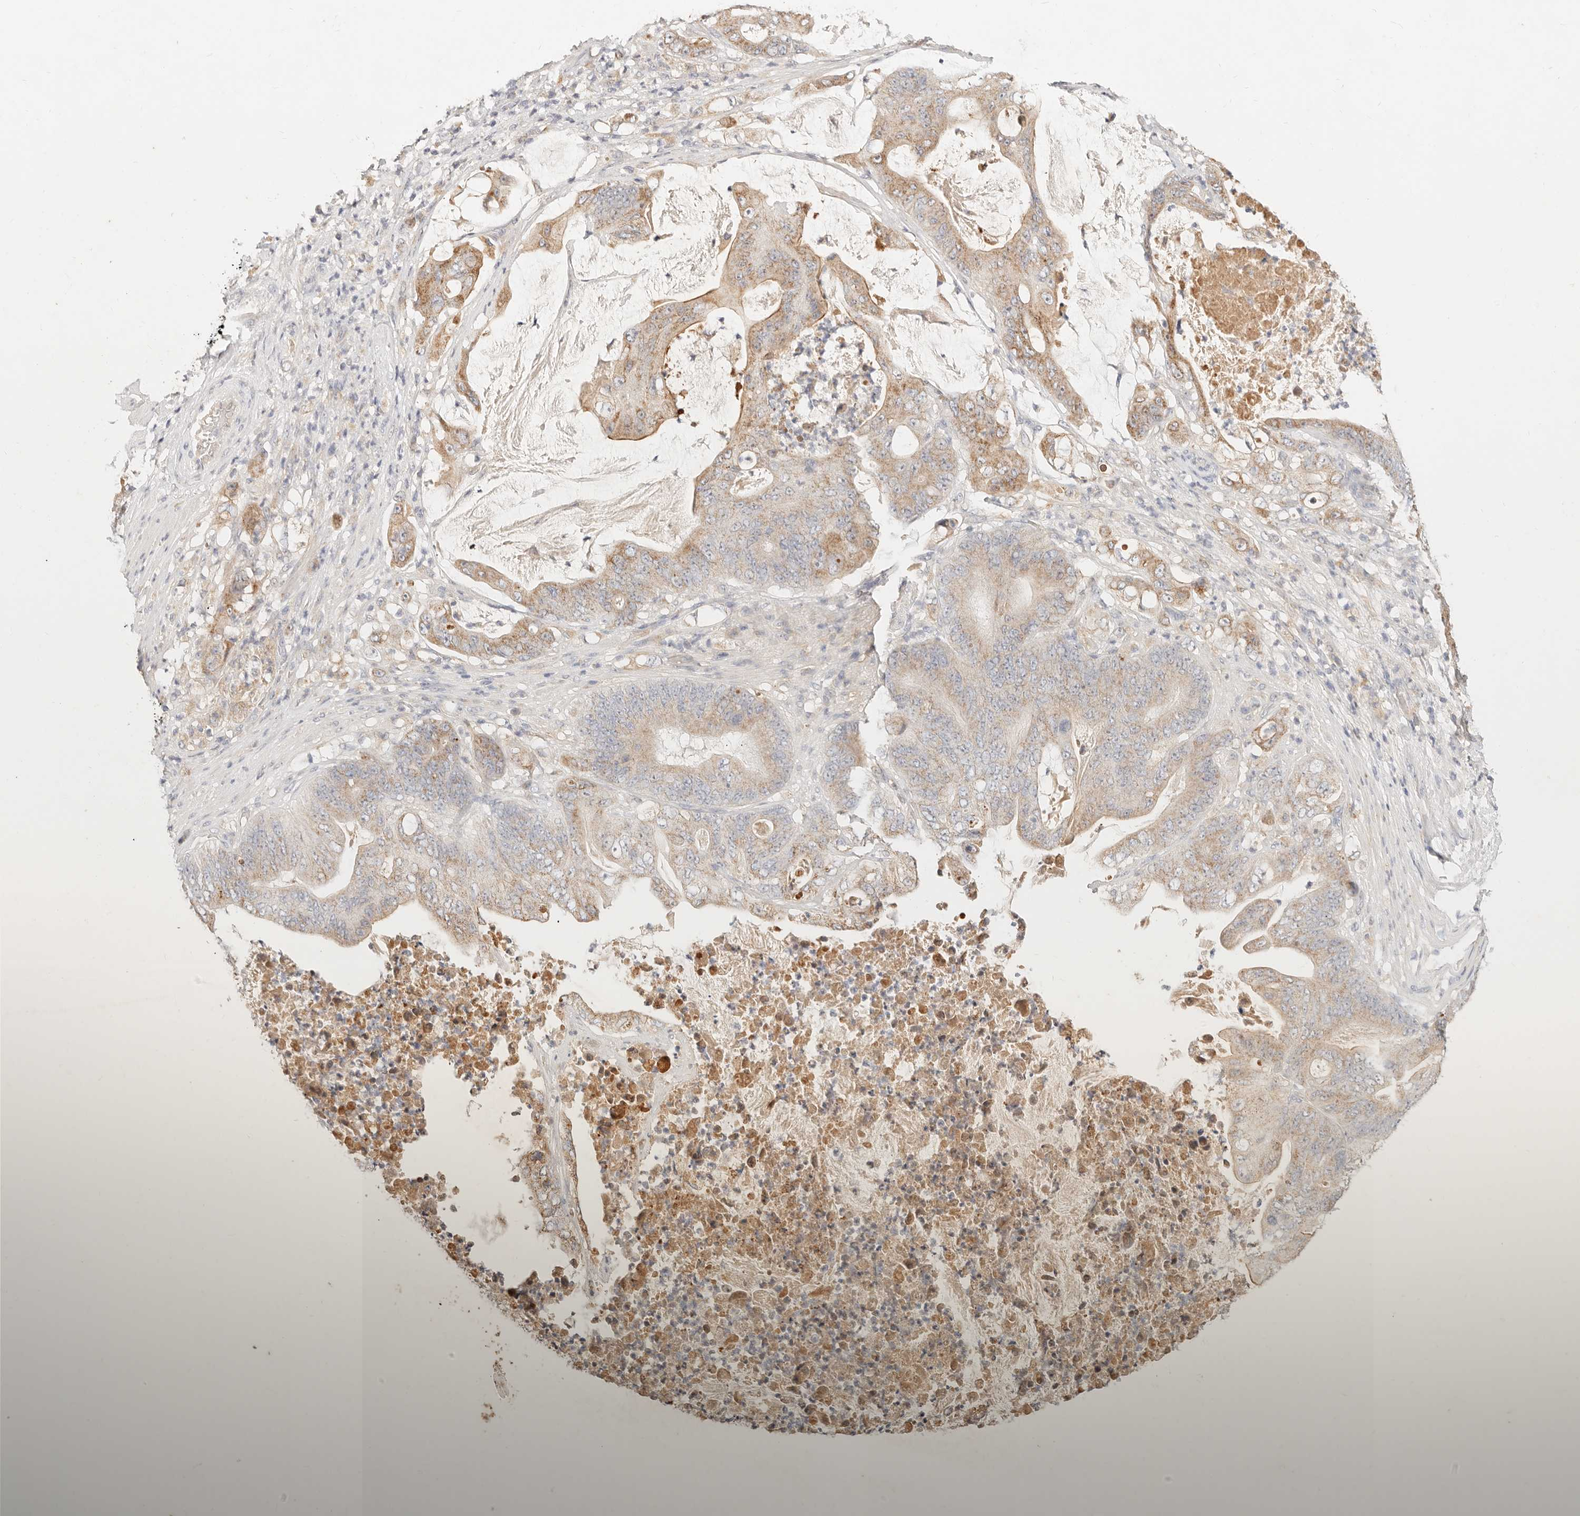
{"staining": {"intensity": "moderate", "quantity": "25%-75%", "location": "cytoplasmic/membranous"}, "tissue": "stomach cancer", "cell_type": "Tumor cells", "image_type": "cancer", "snomed": [{"axis": "morphology", "description": "Adenocarcinoma, NOS"}, {"axis": "topography", "description": "Stomach"}], "caption": "Moderate cytoplasmic/membranous staining is seen in about 25%-75% of tumor cells in stomach cancer (adenocarcinoma).", "gene": "ACOX1", "patient": {"sex": "female", "age": 73}}